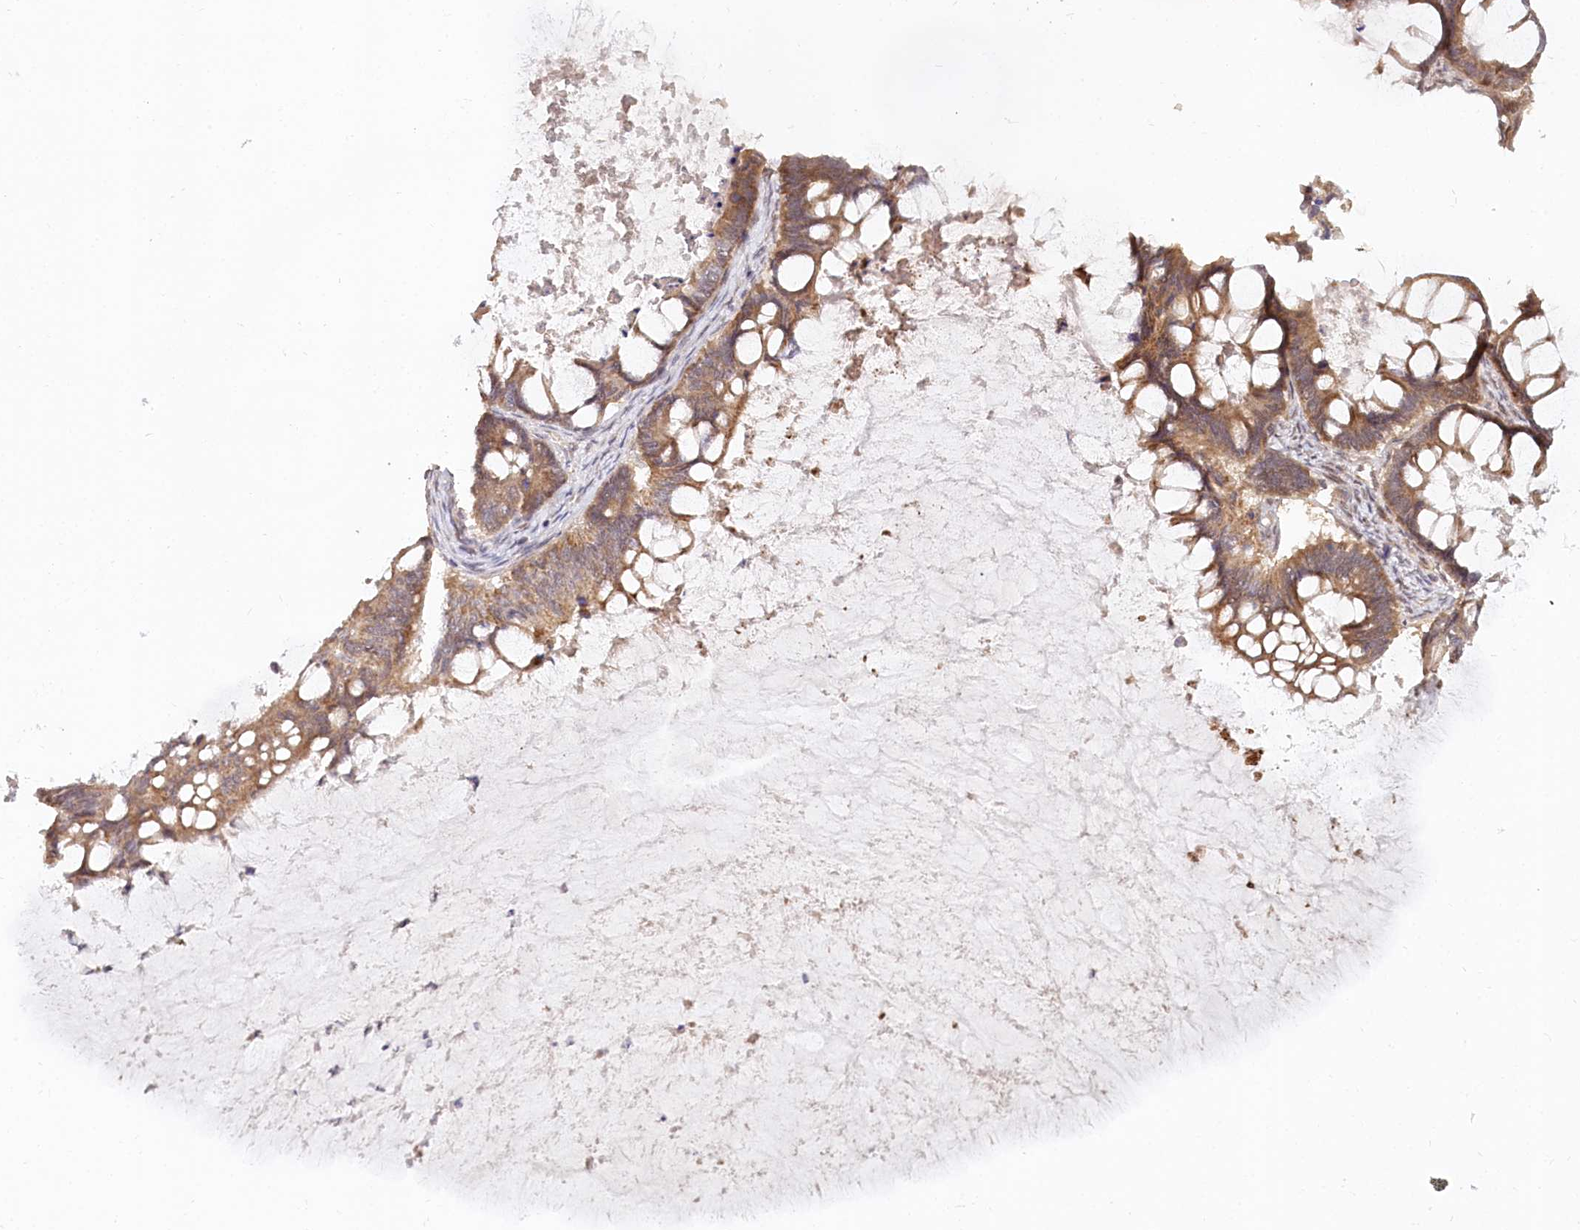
{"staining": {"intensity": "moderate", "quantity": ">75%", "location": "cytoplasmic/membranous"}, "tissue": "ovarian cancer", "cell_type": "Tumor cells", "image_type": "cancer", "snomed": [{"axis": "morphology", "description": "Cystadenocarcinoma, mucinous, NOS"}, {"axis": "topography", "description": "Ovary"}], "caption": "Immunohistochemical staining of human ovarian cancer (mucinous cystadenocarcinoma) exhibits medium levels of moderate cytoplasmic/membranous positivity in approximately >75% of tumor cells.", "gene": "CEP70", "patient": {"sex": "female", "age": 61}}